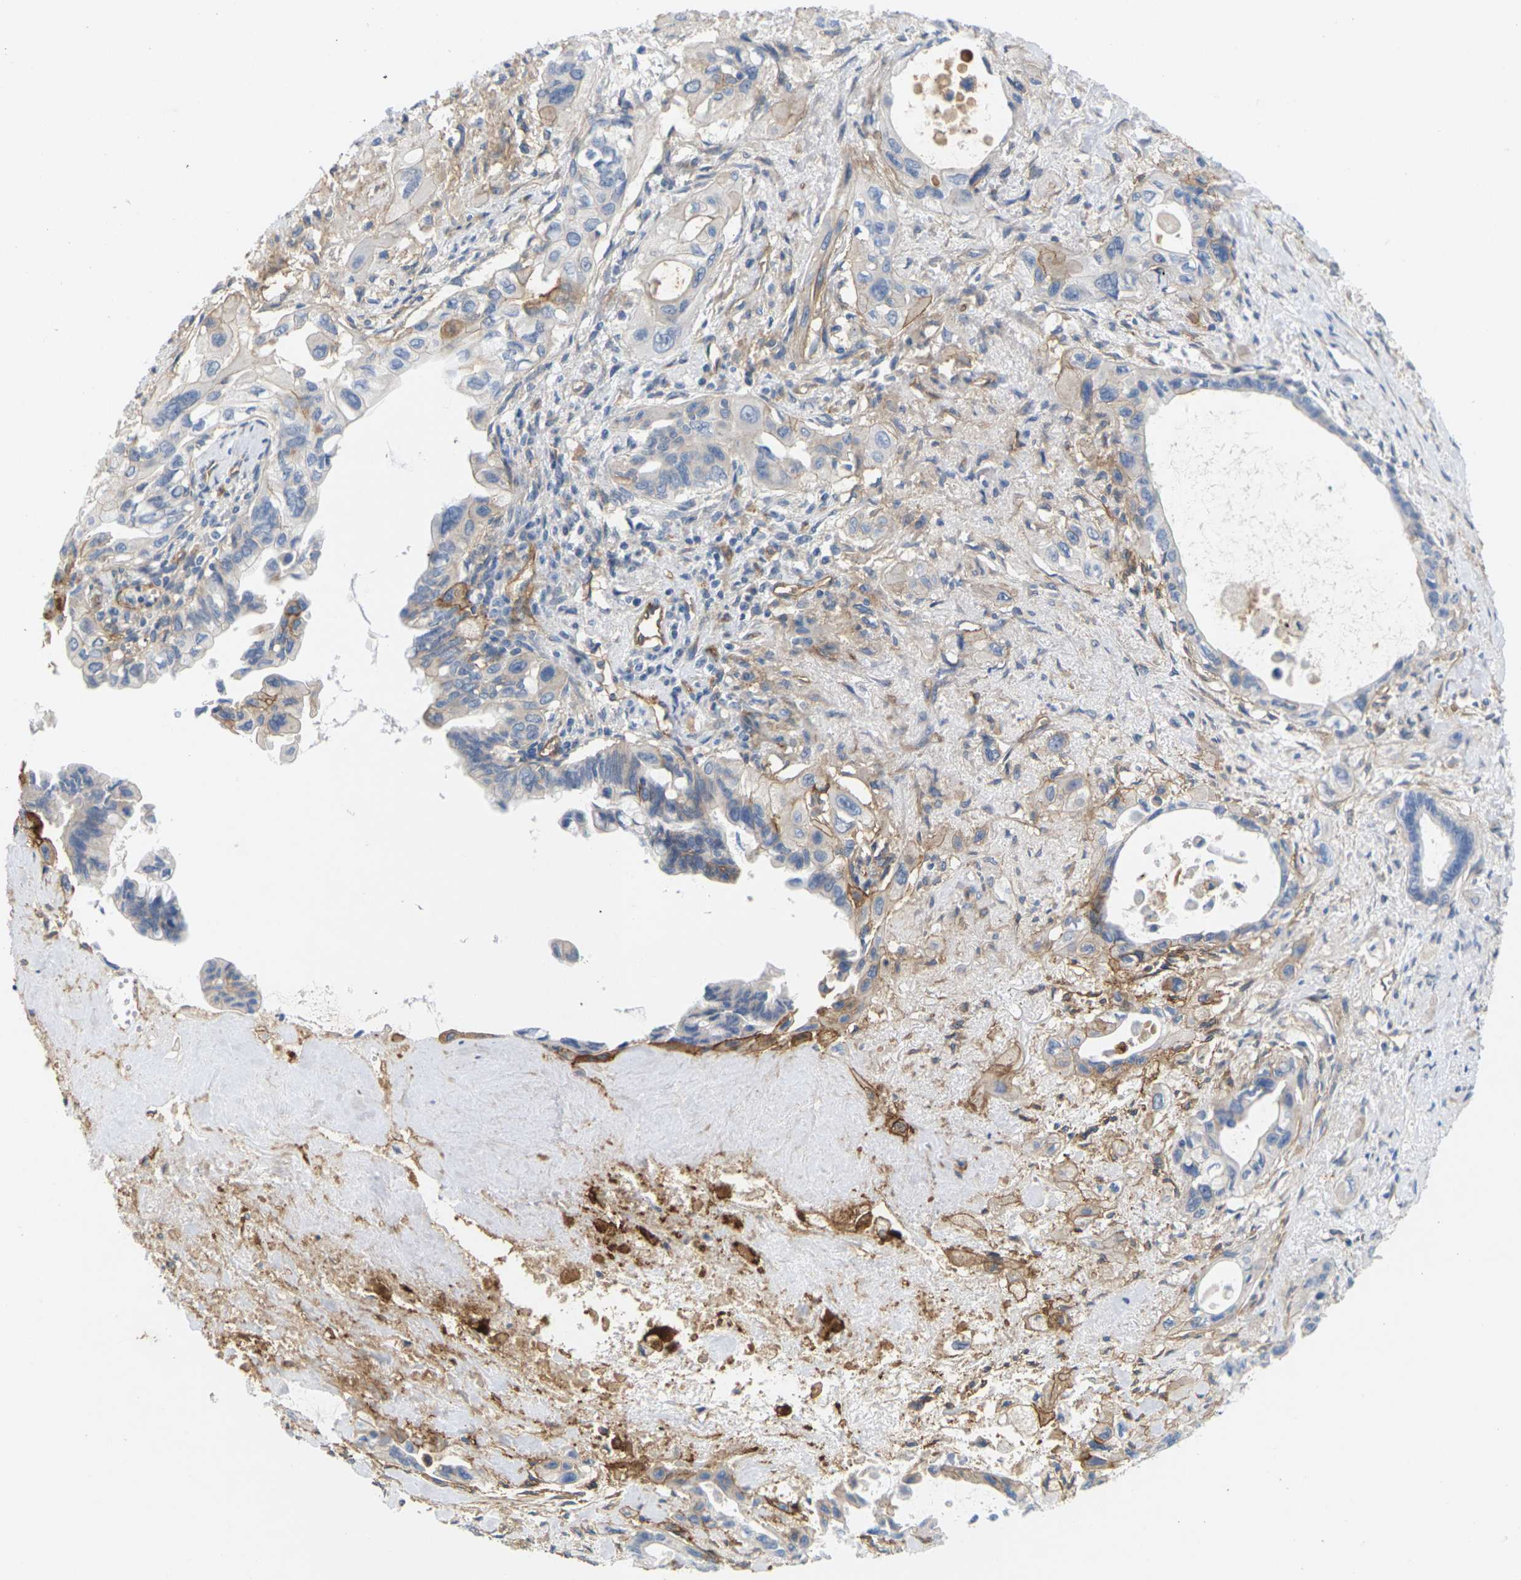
{"staining": {"intensity": "weak", "quantity": "<25%", "location": "cytoplasmic/membranous"}, "tissue": "pancreatic cancer", "cell_type": "Tumor cells", "image_type": "cancer", "snomed": [{"axis": "morphology", "description": "Adenocarcinoma, NOS"}, {"axis": "topography", "description": "Pancreas"}], "caption": "Immunohistochemical staining of pancreatic cancer (adenocarcinoma) demonstrates no significant staining in tumor cells. The staining was performed using DAB to visualize the protein expression in brown, while the nuclei were stained in blue with hematoxylin (Magnification: 20x).", "gene": "ITGA5", "patient": {"sex": "male", "age": 73}}